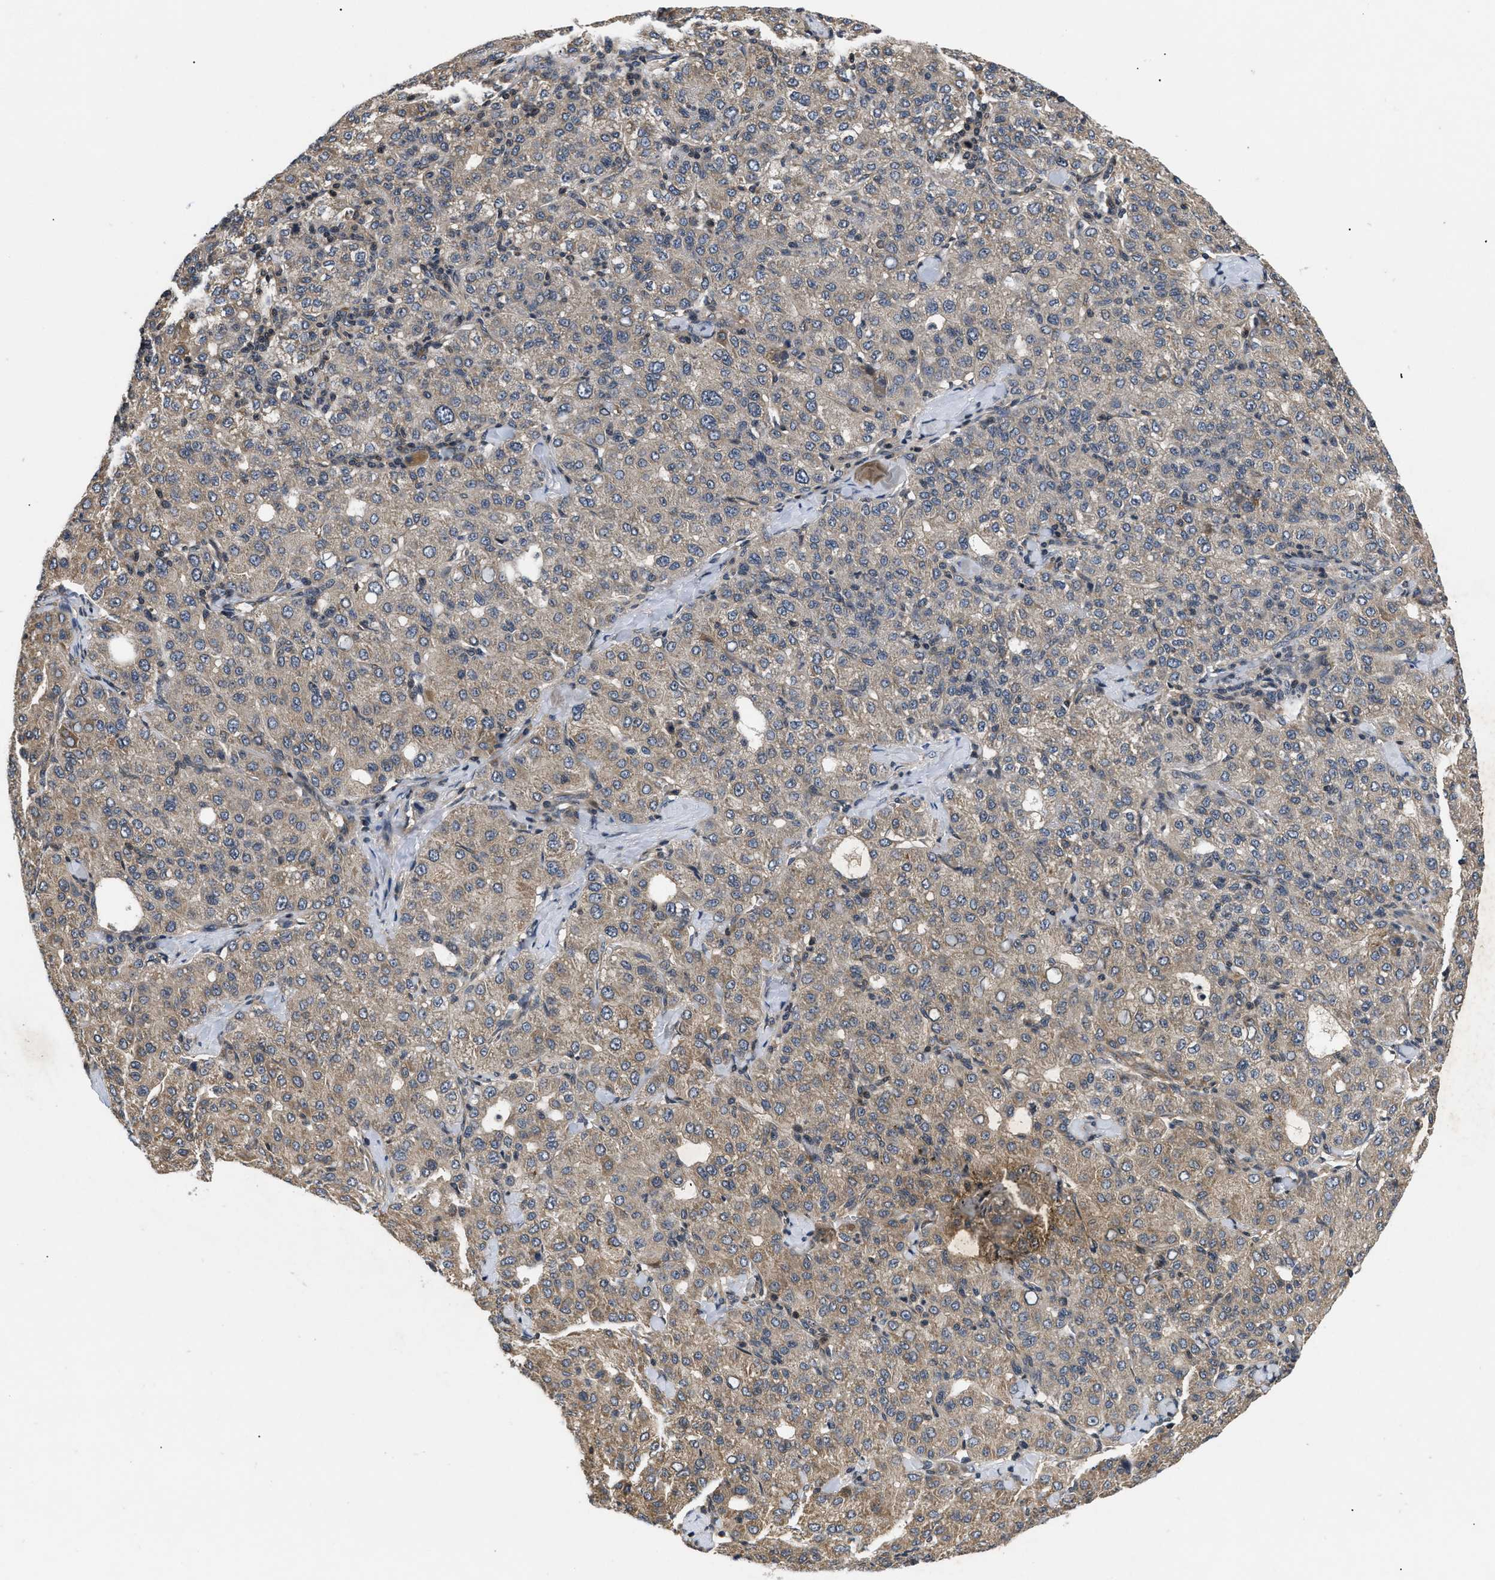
{"staining": {"intensity": "moderate", "quantity": "25%-75%", "location": "cytoplasmic/membranous"}, "tissue": "liver cancer", "cell_type": "Tumor cells", "image_type": "cancer", "snomed": [{"axis": "morphology", "description": "Carcinoma, Hepatocellular, NOS"}, {"axis": "topography", "description": "Liver"}], "caption": "A brown stain labels moderate cytoplasmic/membranous staining of a protein in hepatocellular carcinoma (liver) tumor cells. (DAB IHC with brightfield microscopy, high magnification).", "gene": "HMGCR", "patient": {"sex": "male", "age": 65}}